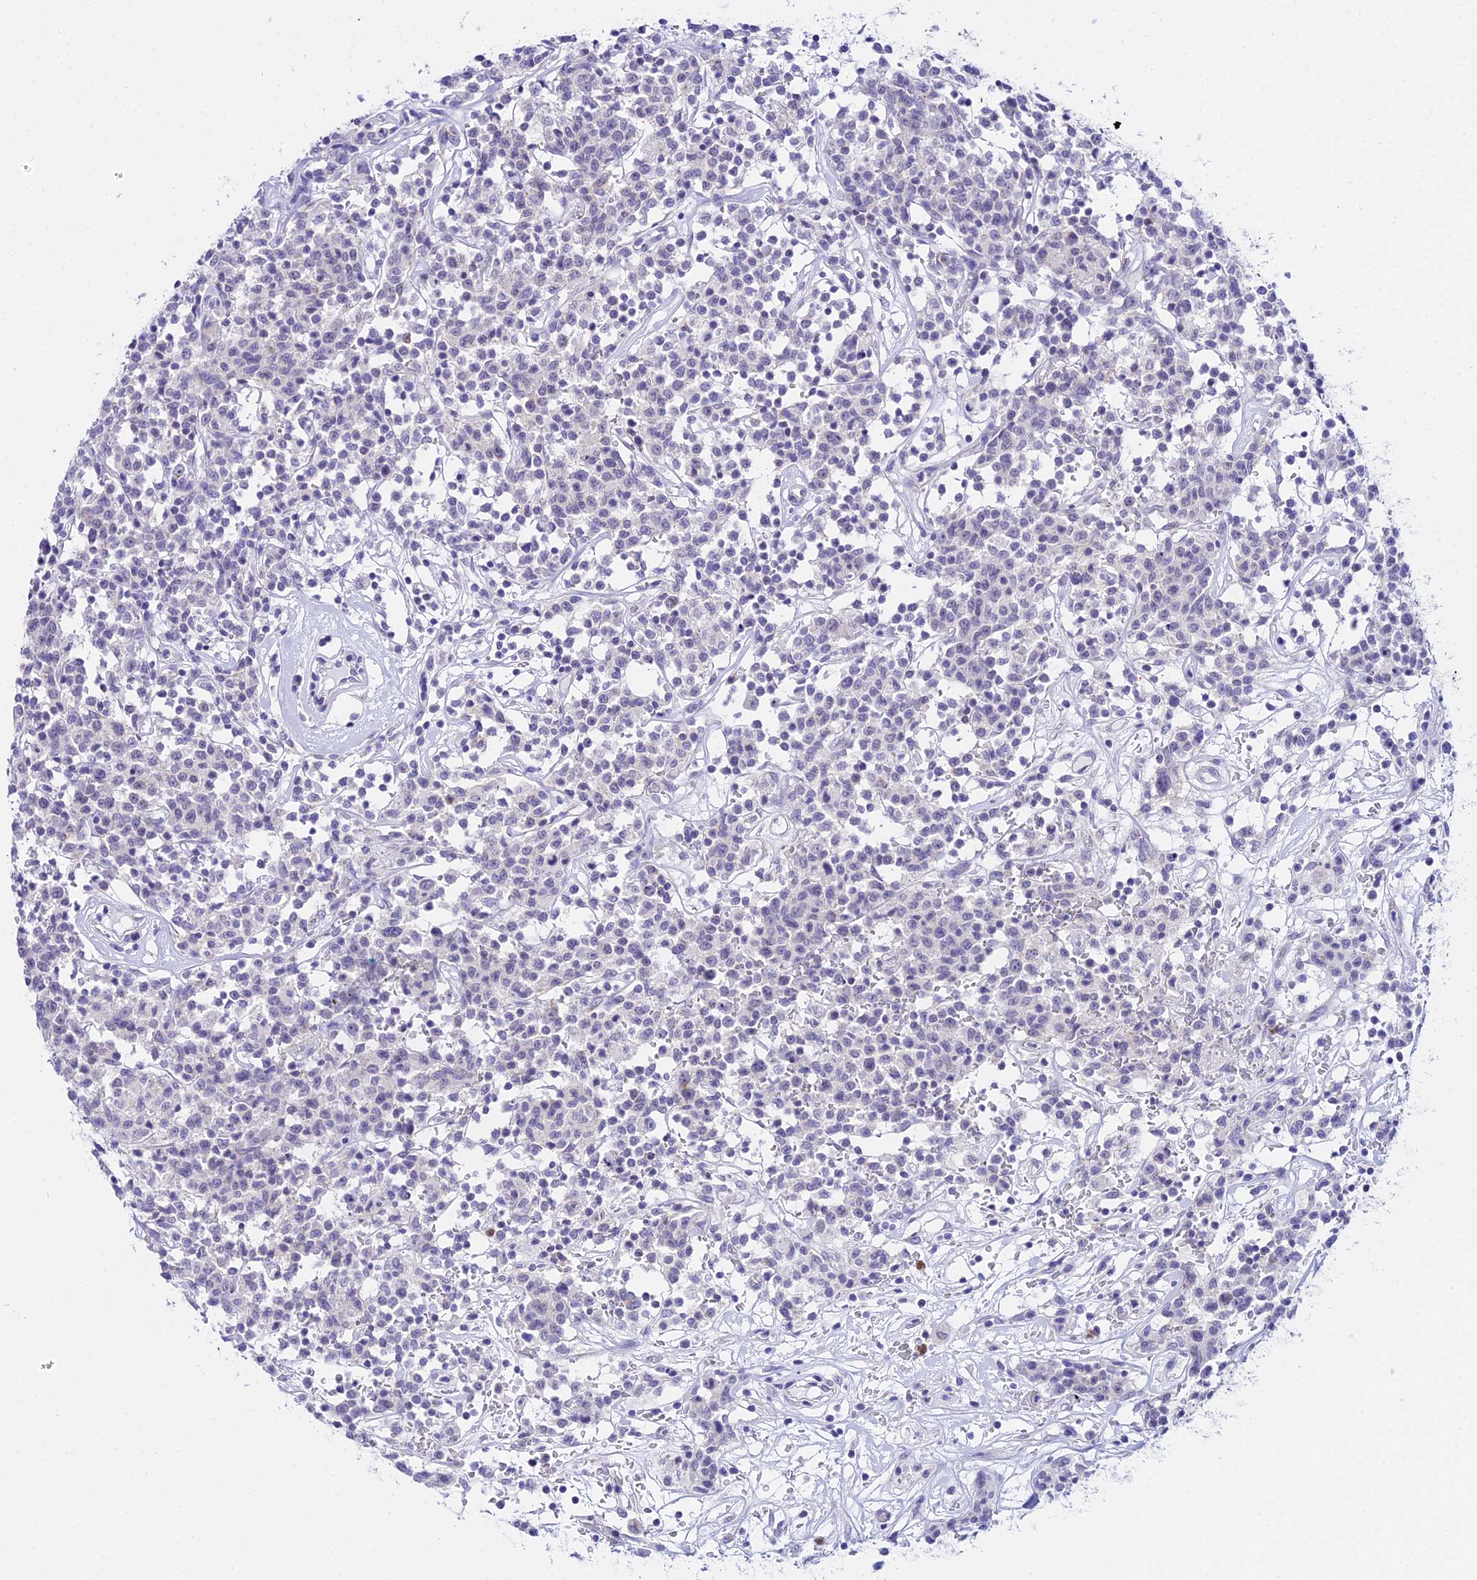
{"staining": {"intensity": "negative", "quantity": "none", "location": "none"}, "tissue": "lymphoma", "cell_type": "Tumor cells", "image_type": "cancer", "snomed": [{"axis": "morphology", "description": "Malignant lymphoma, non-Hodgkin's type, Low grade"}, {"axis": "topography", "description": "Small intestine"}], "caption": "Image shows no protein expression in tumor cells of lymphoma tissue.", "gene": "ATG16L2", "patient": {"sex": "female", "age": 59}}